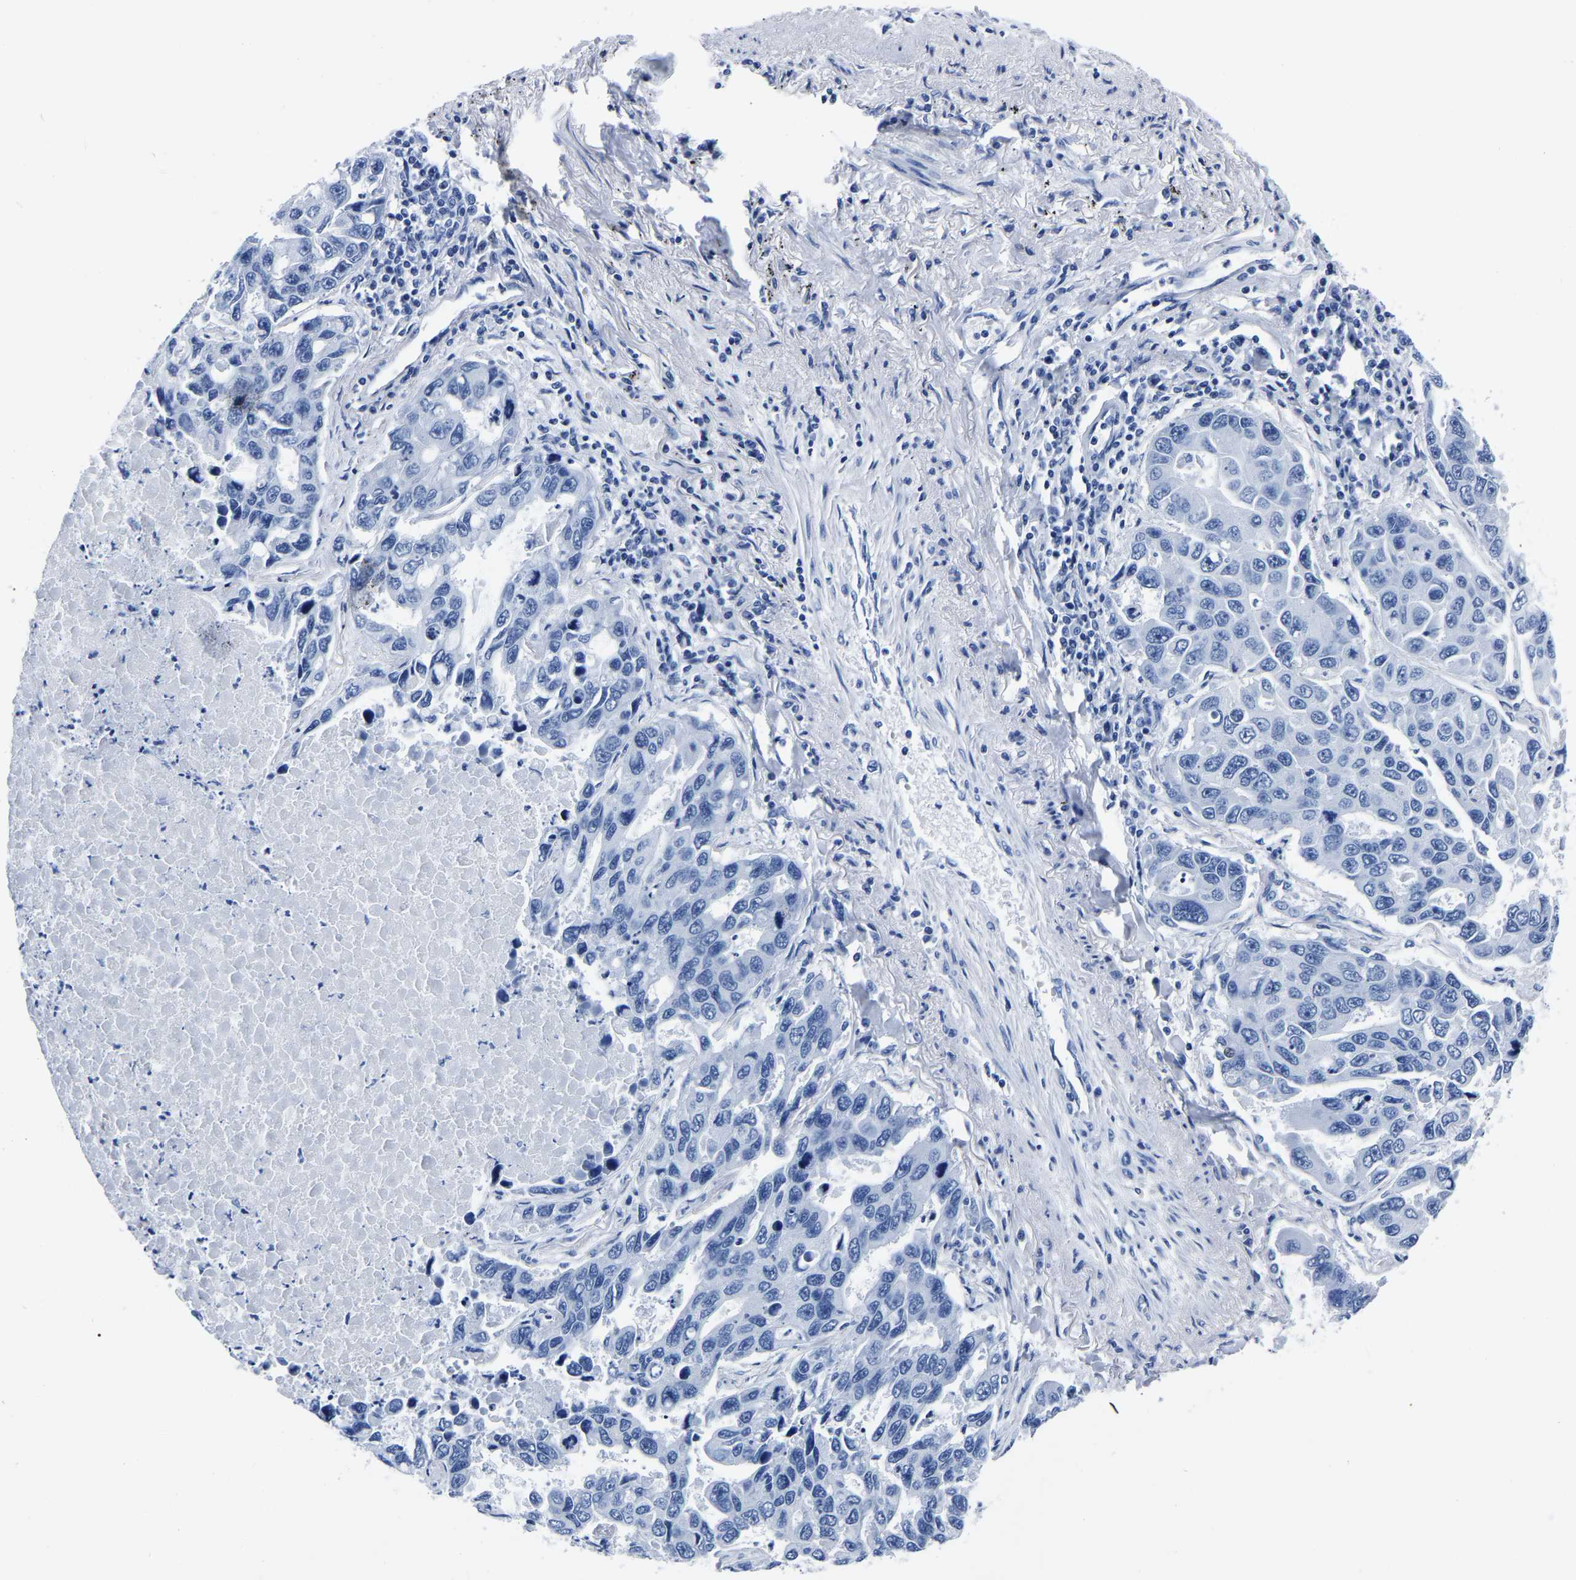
{"staining": {"intensity": "negative", "quantity": "none", "location": "none"}, "tissue": "lung cancer", "cell_type": "Tumor cells", "image_type": "cancer", "snomed": [{"axis": "morphology", "description": "Adenocarcinoma, NOS"}, {"axis": "topography", "description": "Lung"}], "caption": "This is an IHC micrograph of human lung adenocarcinoma. There is no positivity in tumor cells.", "gene": "IMPG2", "patient": {"sex": "male", "age": 64}}